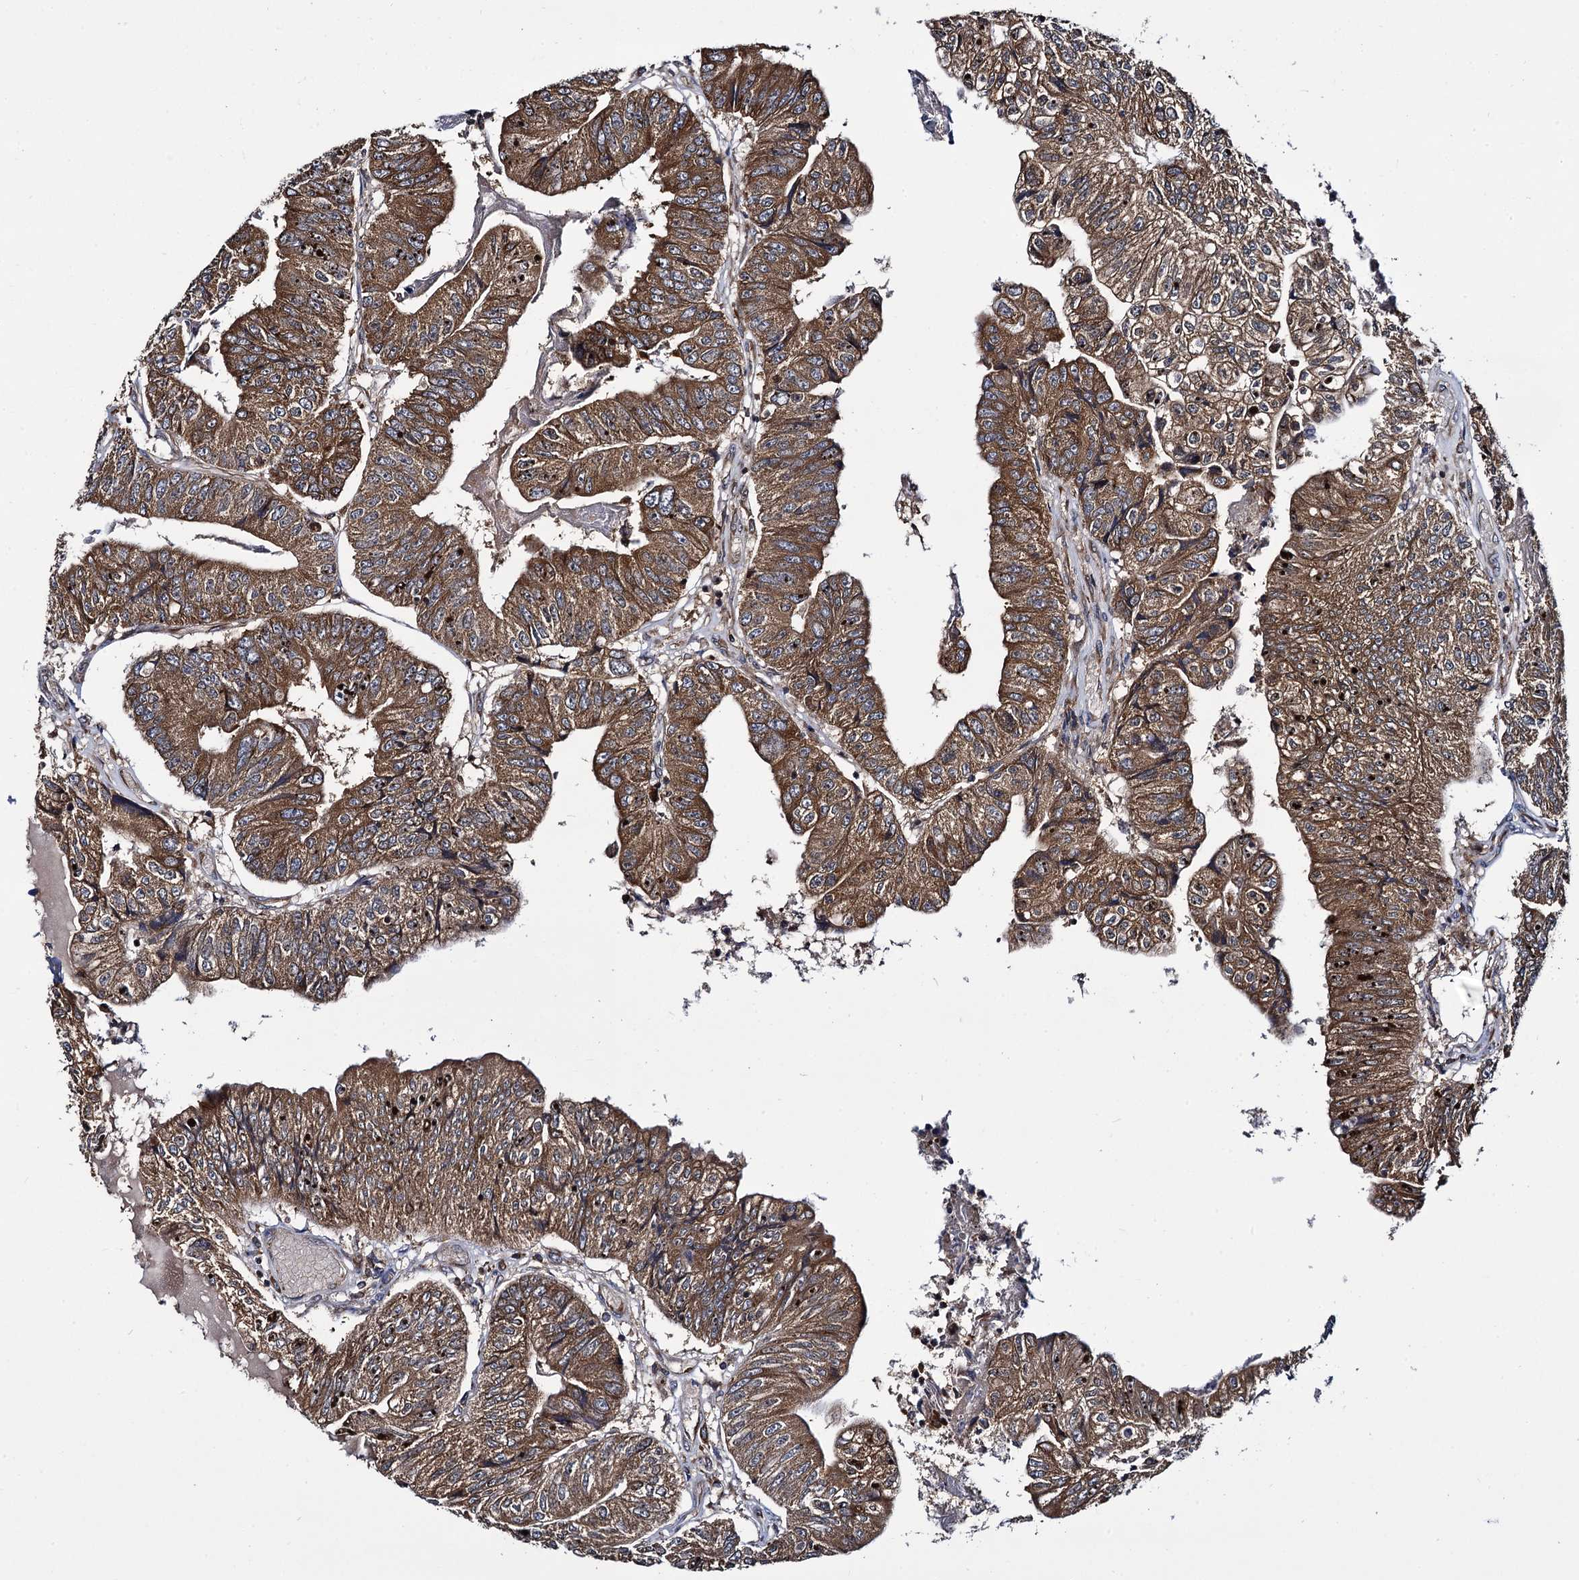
{"staining": {"intensity": "moderate", "quantity": ">75%", "location": "cytoplasmic/membranous"}, "tissue": "colorectal cancer", "cell_type": "Tumor cells", "image_type": "cancer", "snomed": [{"axis": "morphology", "description": "Adenocarcinoma, NOS"}, {"axis": "topography", "description": "Colon"}], "caption": "Immunohistochemistry micrograph of neoplastic tissue: human colorectal adenocarcinoma stained using IHC reveals medium levels of moderate protein expression localized specifically in the cytoplasmic/membranous of tumor cells, appearing as a cytoplasmic/membranous brown color.", "gene": "UFM1", "patient": {"sex": "female", "age": 67}}